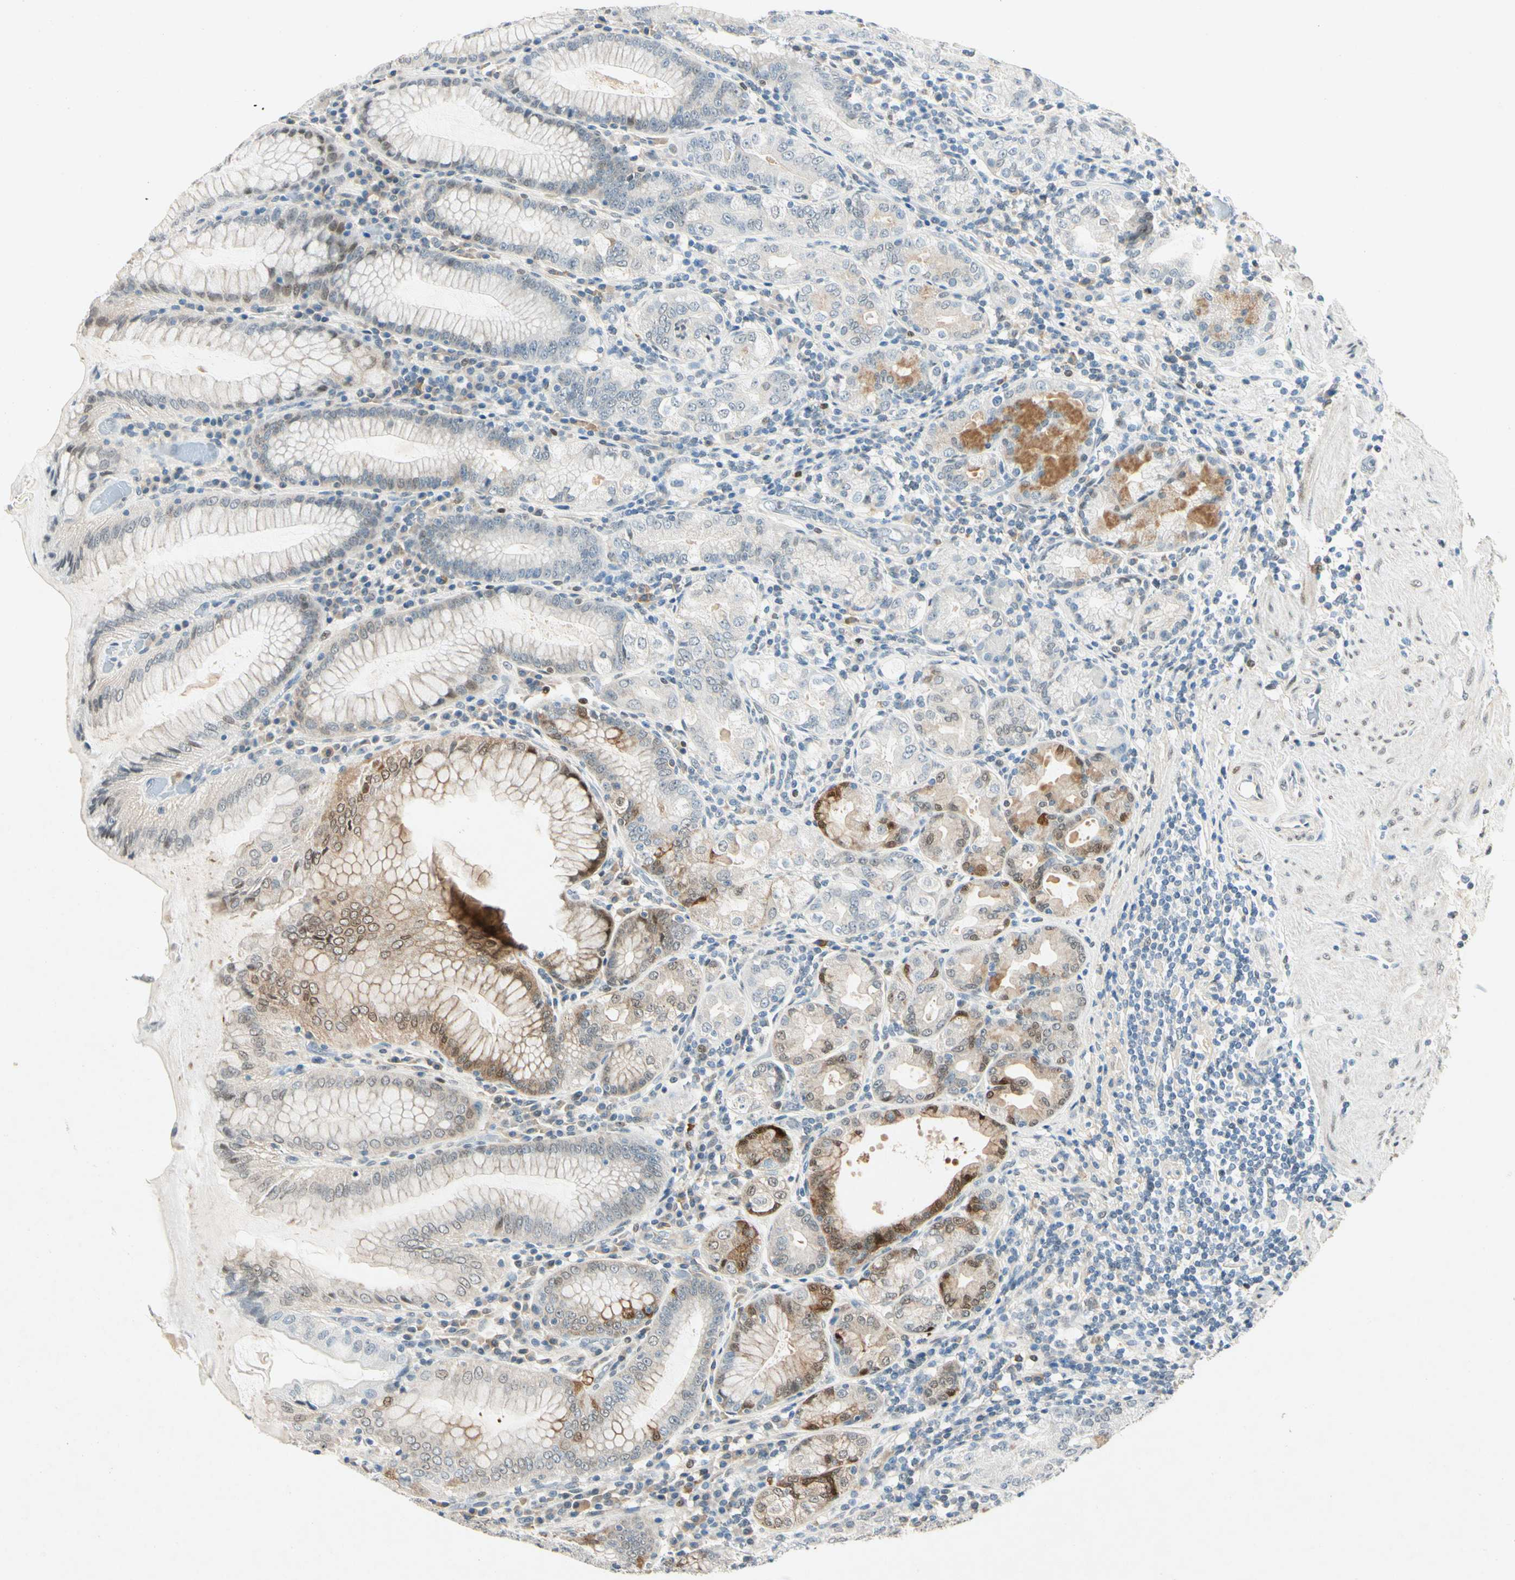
{"staining": {"intensity": "moderate", "quantity": "25%-75%", "location": "cytoplasmic/membranous,nuclear"}, "tissue": "stomach", "cell_type": "Glandular cells", "image_type": "normal", "snomed": [{"axis": "morphology", "description": "Normal tissue, NOS"}, {"axis": "topography", "description": "Stomach, lower"}], "caption": "The micrograph exhibits a brown stain indicating the presence of a protein in the cytoplasmic/membranous,nuclear of glandular cells in stomach. (brown staining indicates protein expression, while blue staining denotes nuclei).", "gene": "HSPA1B", "patient": {"sex": "female", "age": 76}}